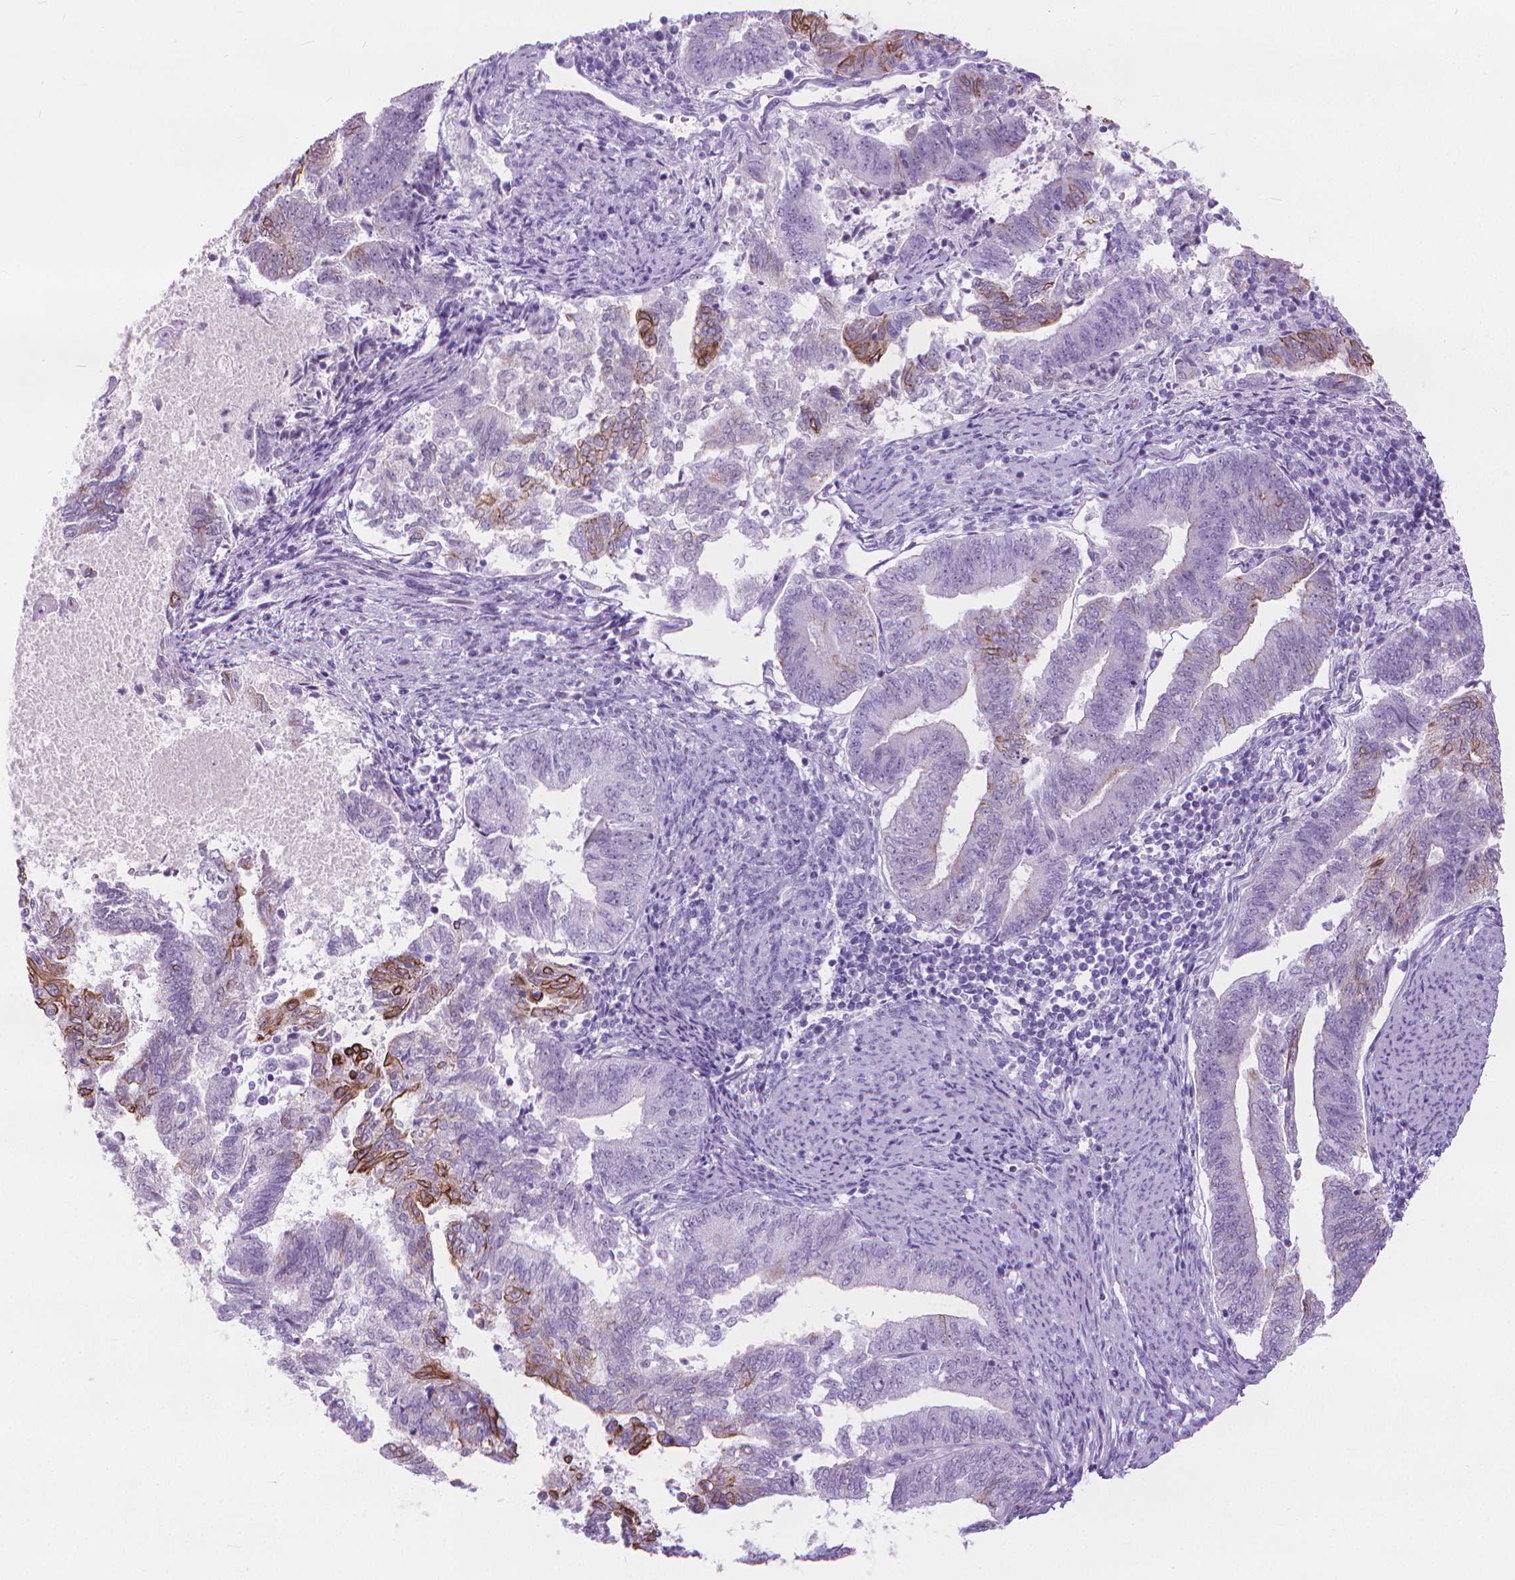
{"staining": {"intensity": "strong", "quantity": "<25%", "location": "cytoplasmic/membranous"}, "tissue": "endometrial cancer", "cell_type": "Tumor cells", "image_type": "cancer", "snomed": [{"axis": "morphology", "description": "Adenocarcinoma, NOS"}, {"axis": "topography", "description": "Endometrium"}], "caption": "Protein analysis of adenocarcinoma (endometrial) tissue displays strong cytoplasmic/membranous positivity in about <25% of tumor cells.", "gene": "HTR2B", "patient": {"sex": "female", "age": 65}}